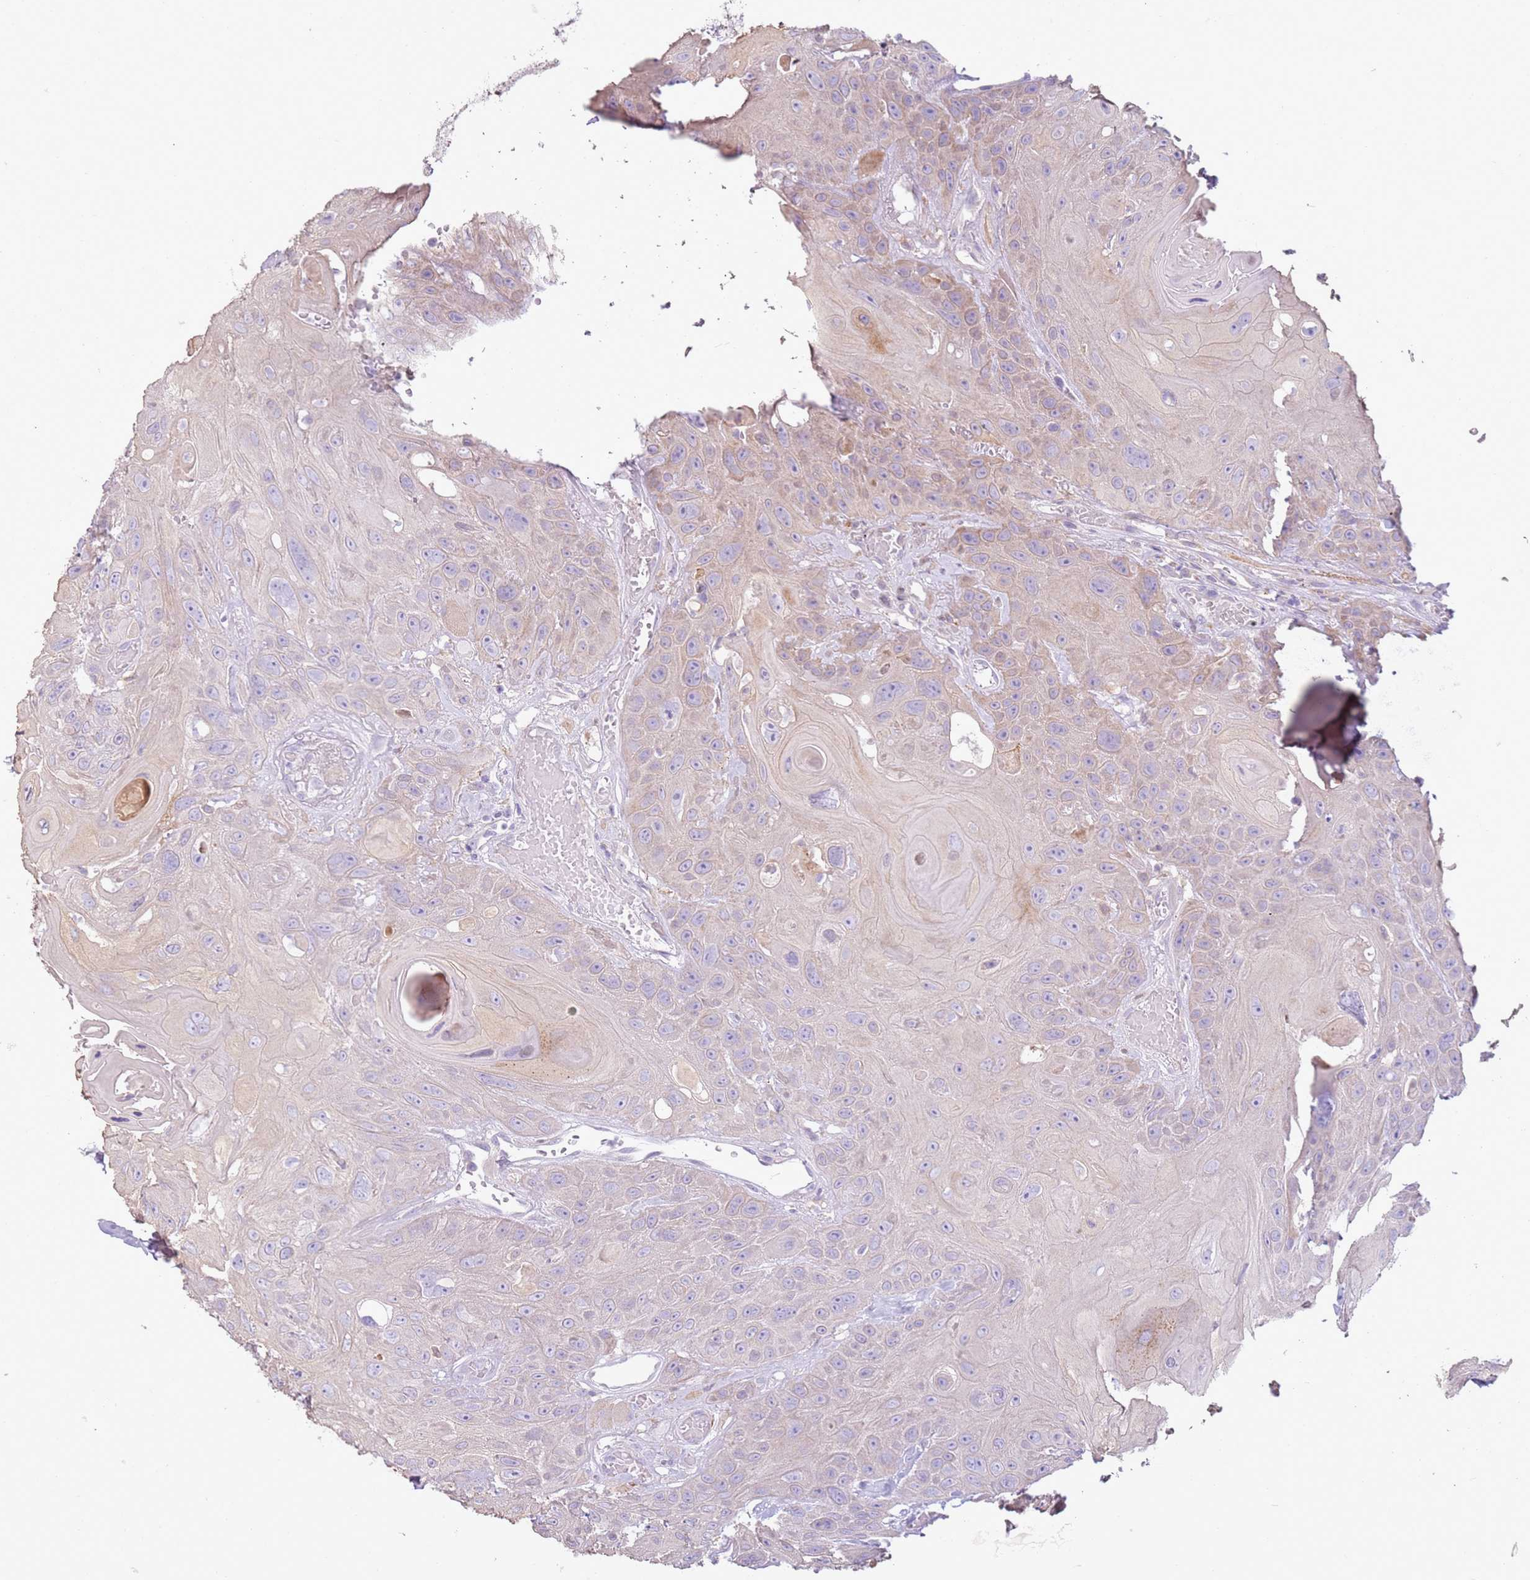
{"staining": {"intensity": "weak", "quantity": "<25%", "location": "cytoplasmic/membranous"}, "tissue": "head and neck cancer", "cell_type": "Tumor cells", "image_type": "cancer", "snomed": [{"axis": "morphology", "description": "Squamous cell carcinoma, NOS"}, {"axis": "topography", "description": "Head-Neck"}], "caption": "This is a image of immunohistochemistry (IHC) staining of head and neck squamous cell carcinoma, which shows no expression in tumor cells.", "gene": "OAF", "patient": {"sex": "female", "age": 59}}